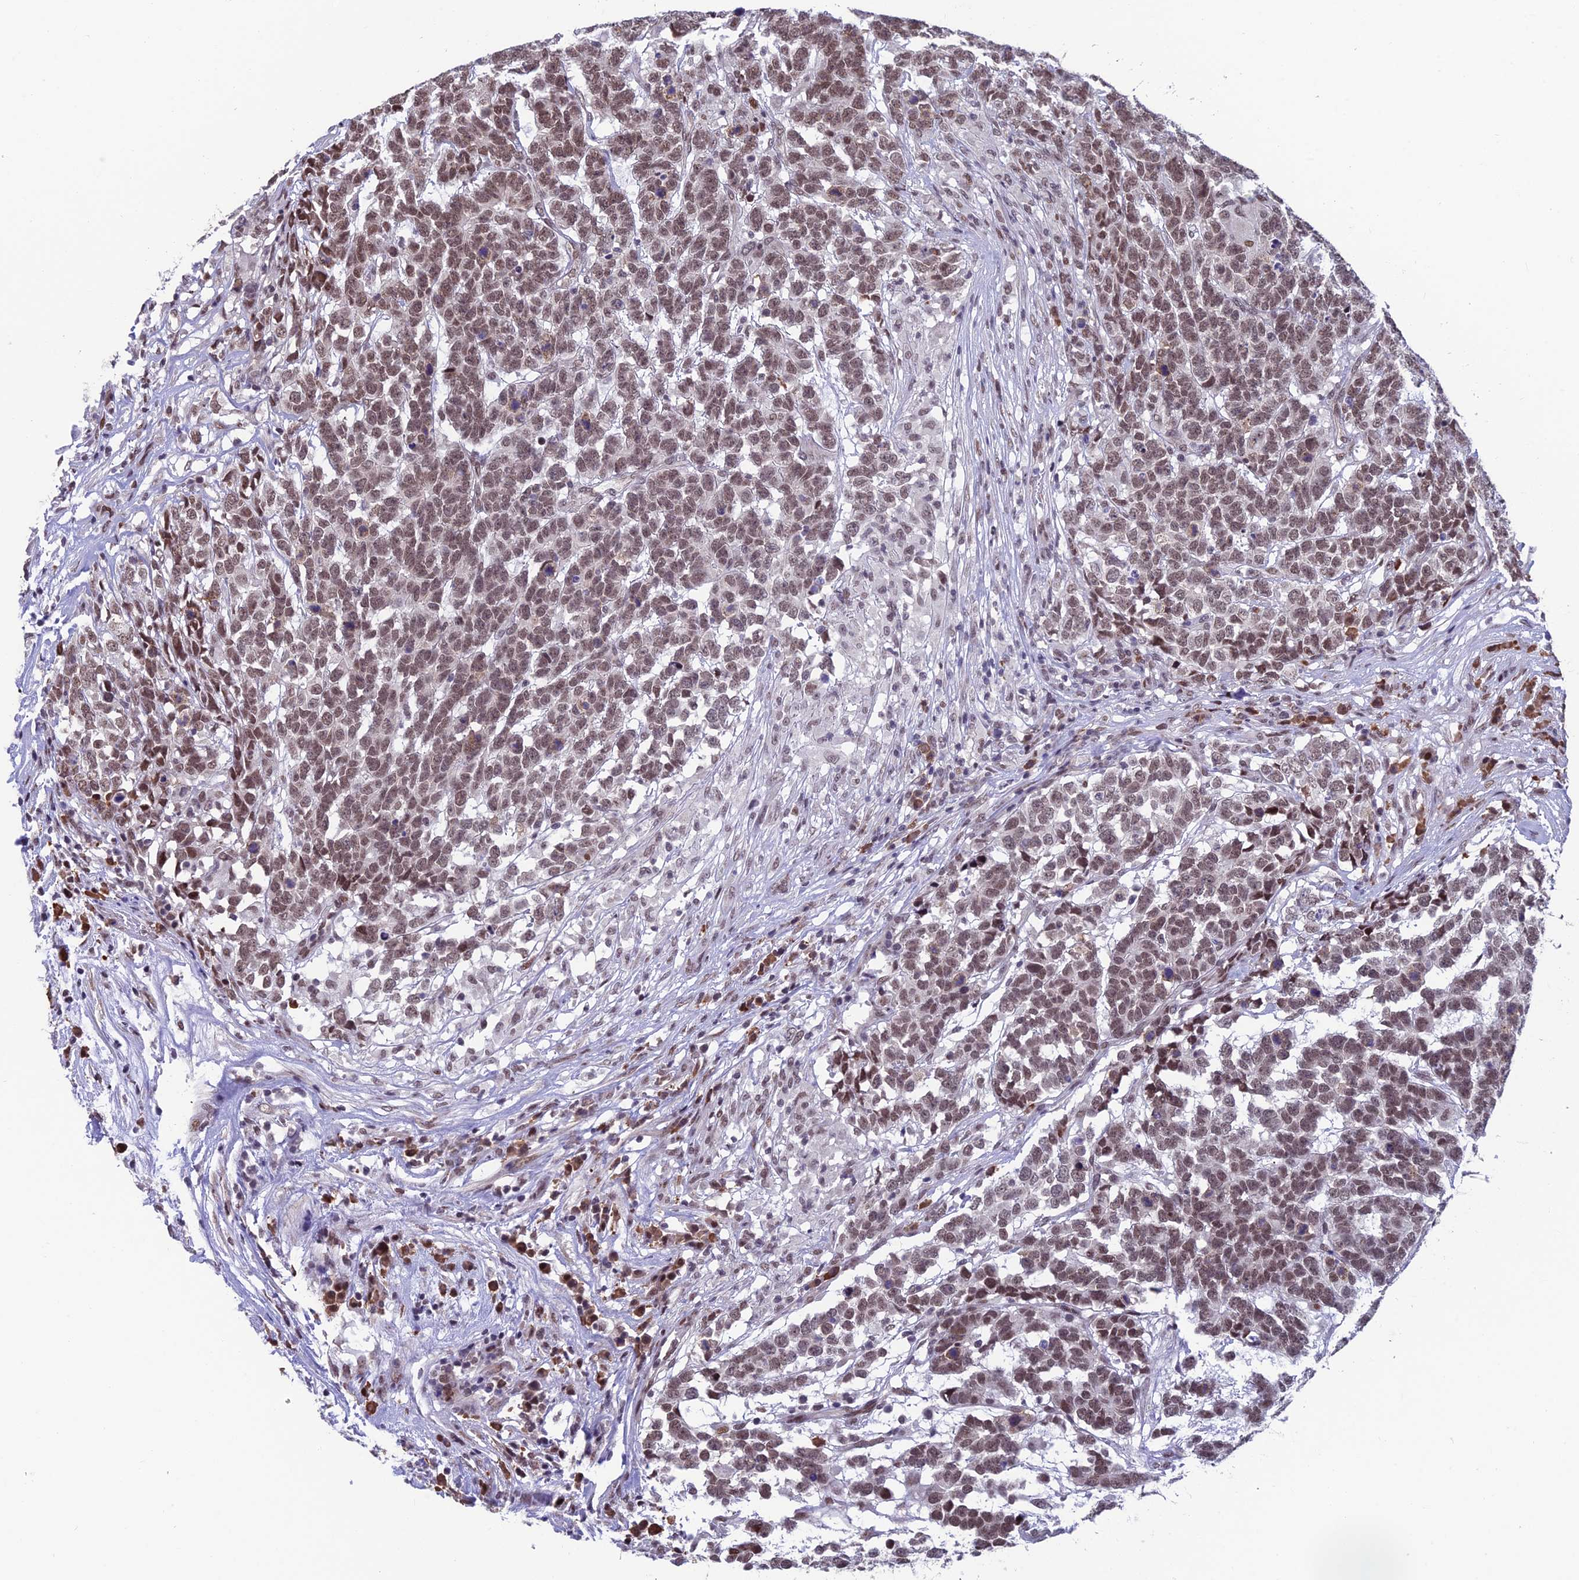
{"staining": {"intensity": "moderate", "quantity": ">75%", "location": "nuclear"}, "tissue": "testis cancer", "cell_type": "Tumor cells", "image_type": "cancer", "snomed": [{"axis": "morphology", "description": "Carcinoma, Embryonal, NOS"}, {"axis": "topography", "description": "Testis"}], "caption": "Immunohistochemistry (IHC) staining of embryonal carcinoma (testis), which exhibits medium levels of moderate nuclear staining in approximately >75% of tumor cells indicating moderate nuclear protein expression. The staining was performed using DAB (brown) for protein detection and nuclei were counterstained in hematoxylin (blue).", "gene": "KIAA1191", "patient": {"sex": "male", "age": 26}}